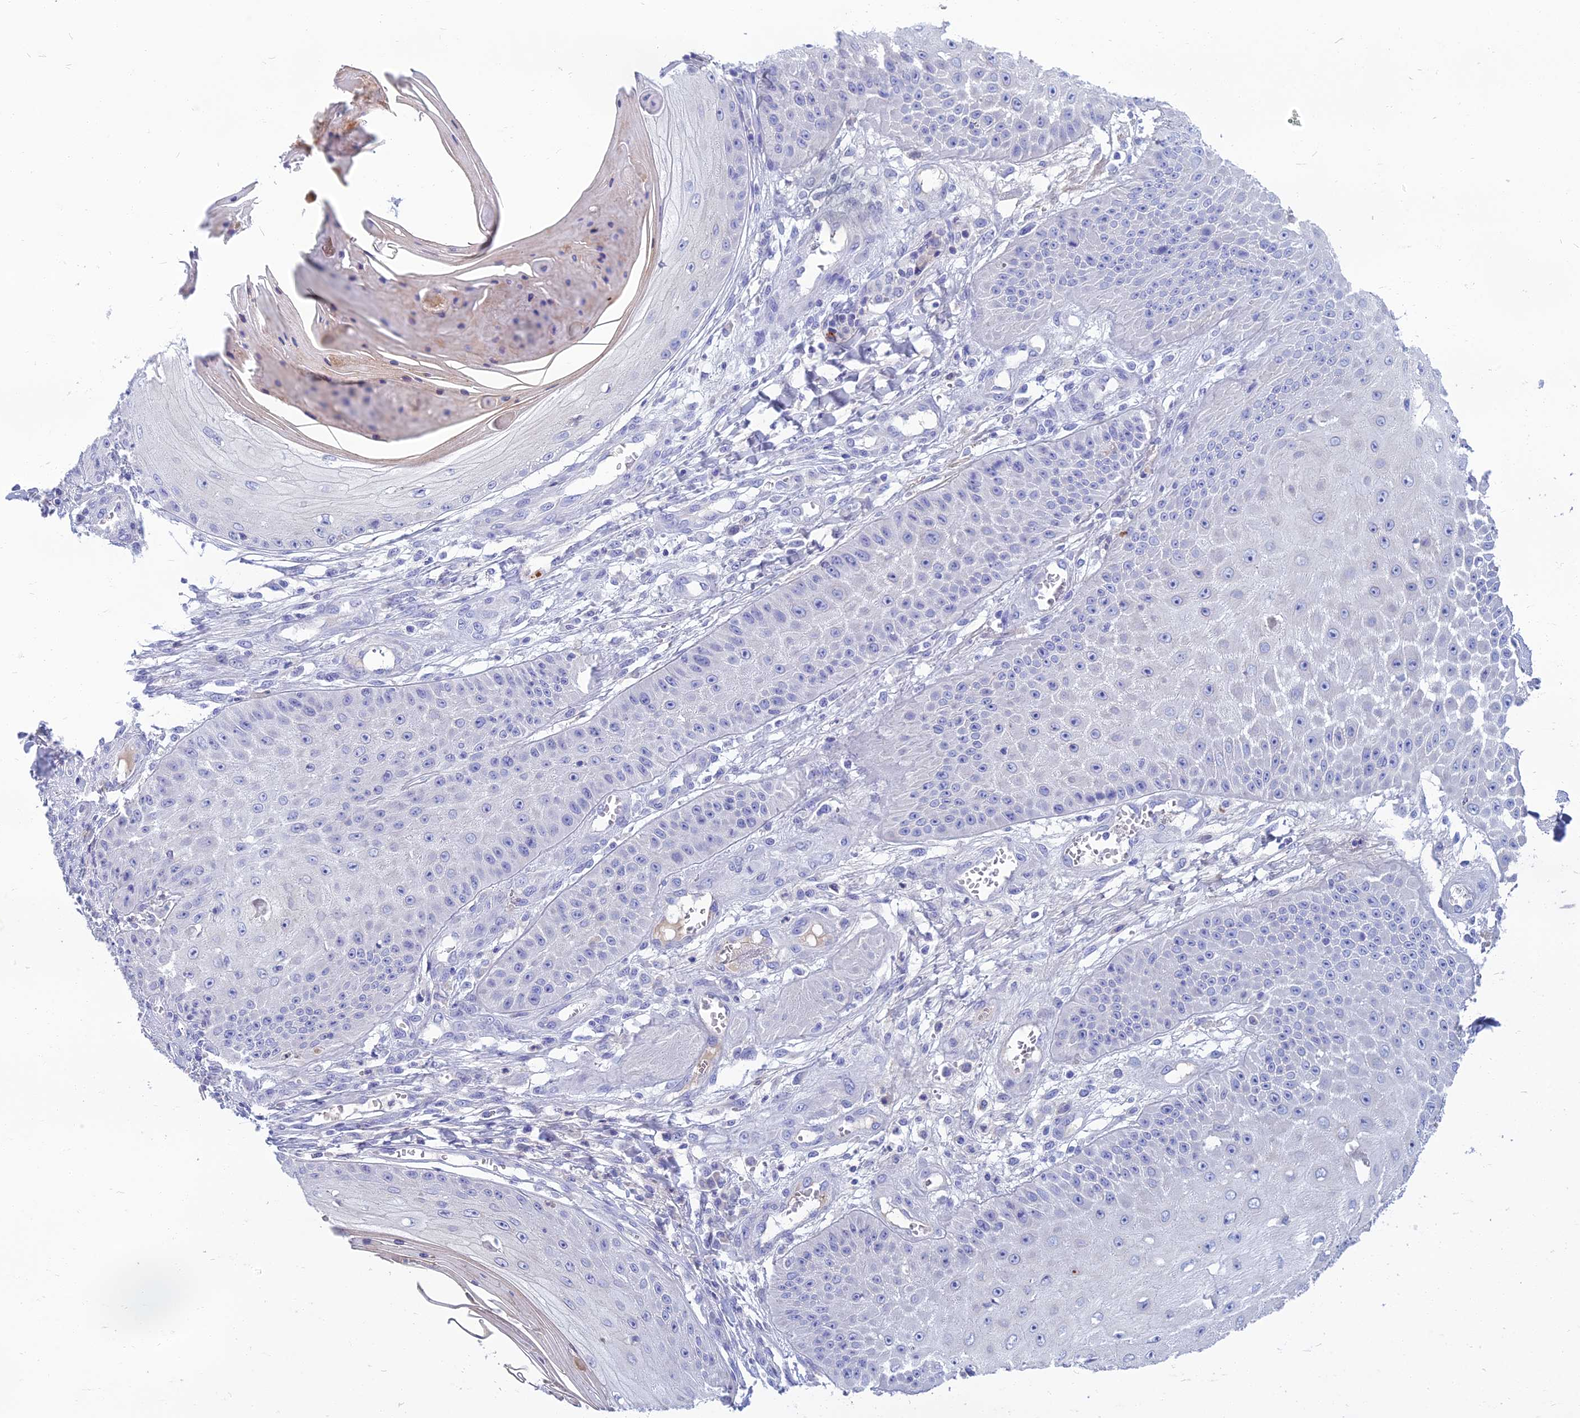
{"staining": {"intensity": "negative", "quantity": "none", "location": "none"}, "tissue": "skin cancer", "cell_type": "Tumor cells", "image_type": "cancer", "snomed": [{"axis": "morphology", "description": "Squamous cell carcinoma, NOS"}, {"axis": "topography", "description": "Skin"}], "caption": "DAB (3,3'-diaminobenzidine) immunohistochemical staining of human skin cancer (squamous cell carcinoma) reveals no significant staining in tumor cells.", "gene": "SPTLC3", "patient": {"sex": "male", "age": 70}}